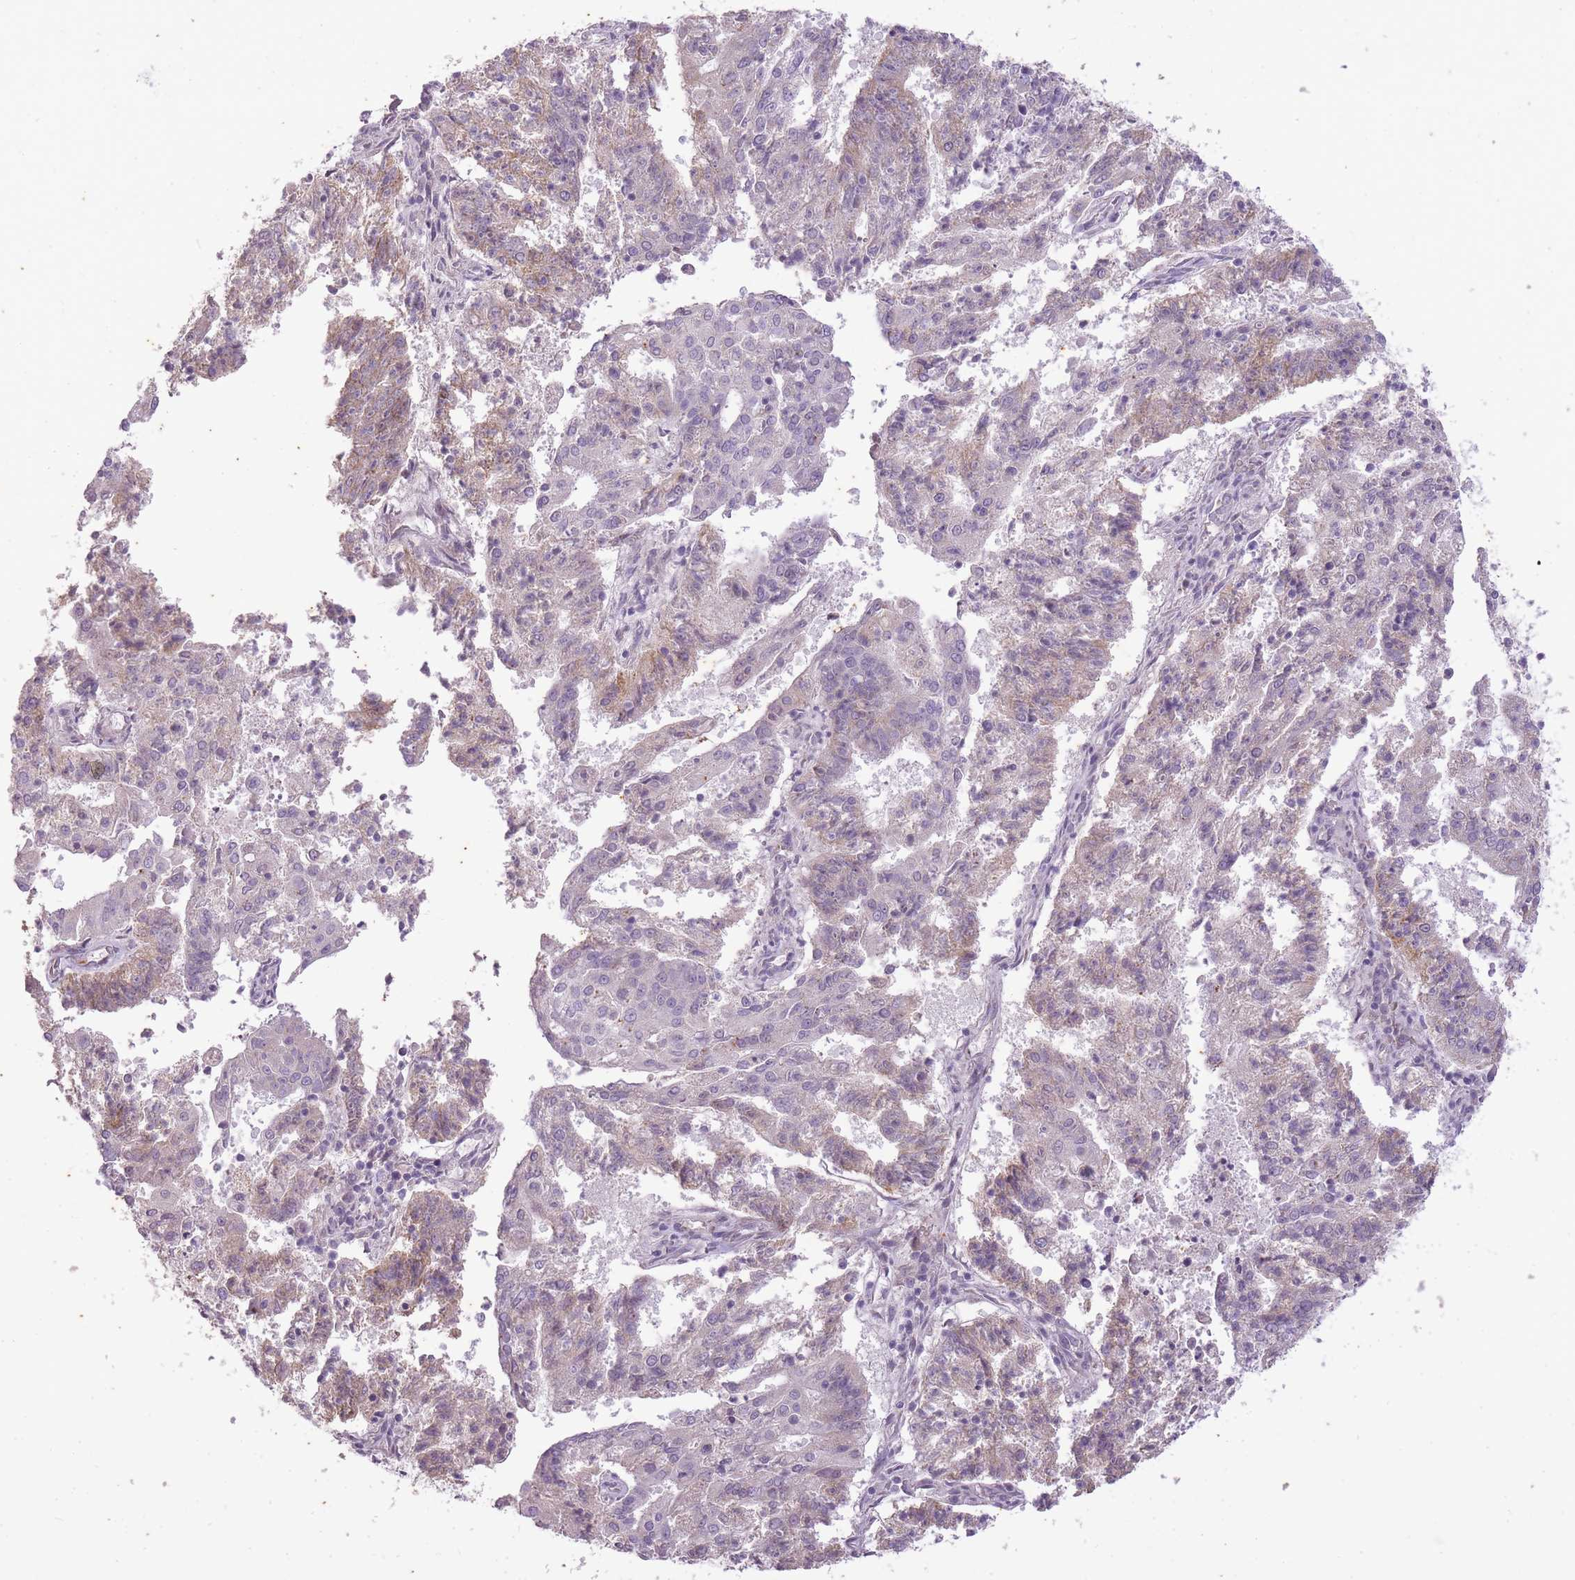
{"staining": {"intensity": "weak", "quantity": "<25%", "location": "cytoplasmic/membranous"}, "tissue": "endometrial cancer", "cell_type": "Tumor cells", "image_type": "cancer", "snomed": [{"axis": "morphology", "description": "Adenocarcinoma, NOS"}, {"axis": "topography", "description": "Endometrium"}], "caption": "Photomicrograph shows no protein expression in tumor cells of endometrial cancer (adenocarcinoma) tissue.", "gene": "CNTNAP3", "patient": {"sex": "female", "age": 82}}